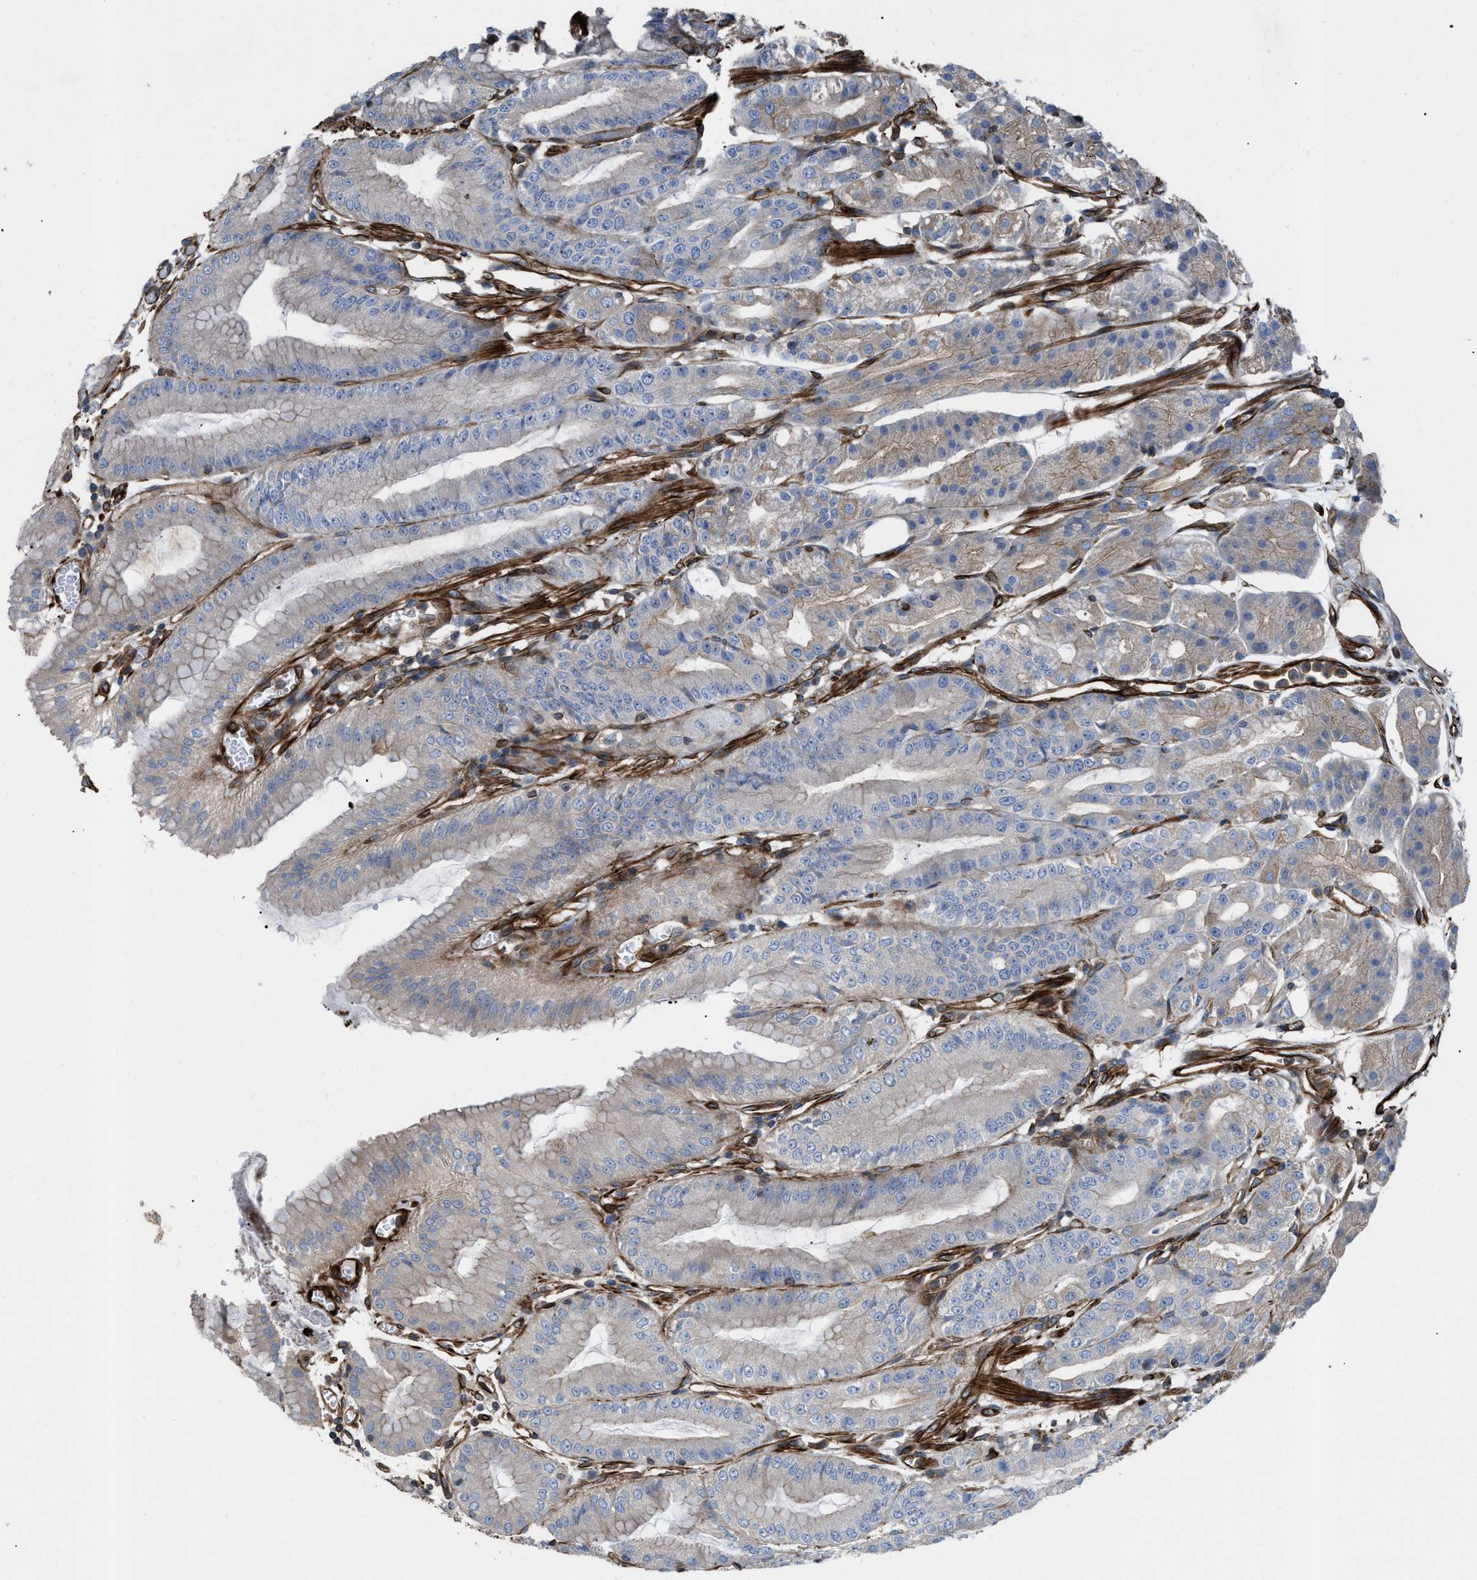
{"staining": {"intensity": "moderate", "quantity": "25%-75%", "location": "cytoplasmic/membranous"}, "tissue": "stomach", "cell_type": "Glandular cells", "image_type": "normal", "snomed": [{"axis": "morphology", "description": "Normal tissue, NOS"}, {"axis": "topography", "description": "Stomach, lower"}], "caption": "Glandular cells exhibit medium levels of moderate cytoplasmic/membranous expression in about 25%-75% of cells in benign stomach.", "gene": "PTPRE", "patient": {"sex": "male", "age": 71}}